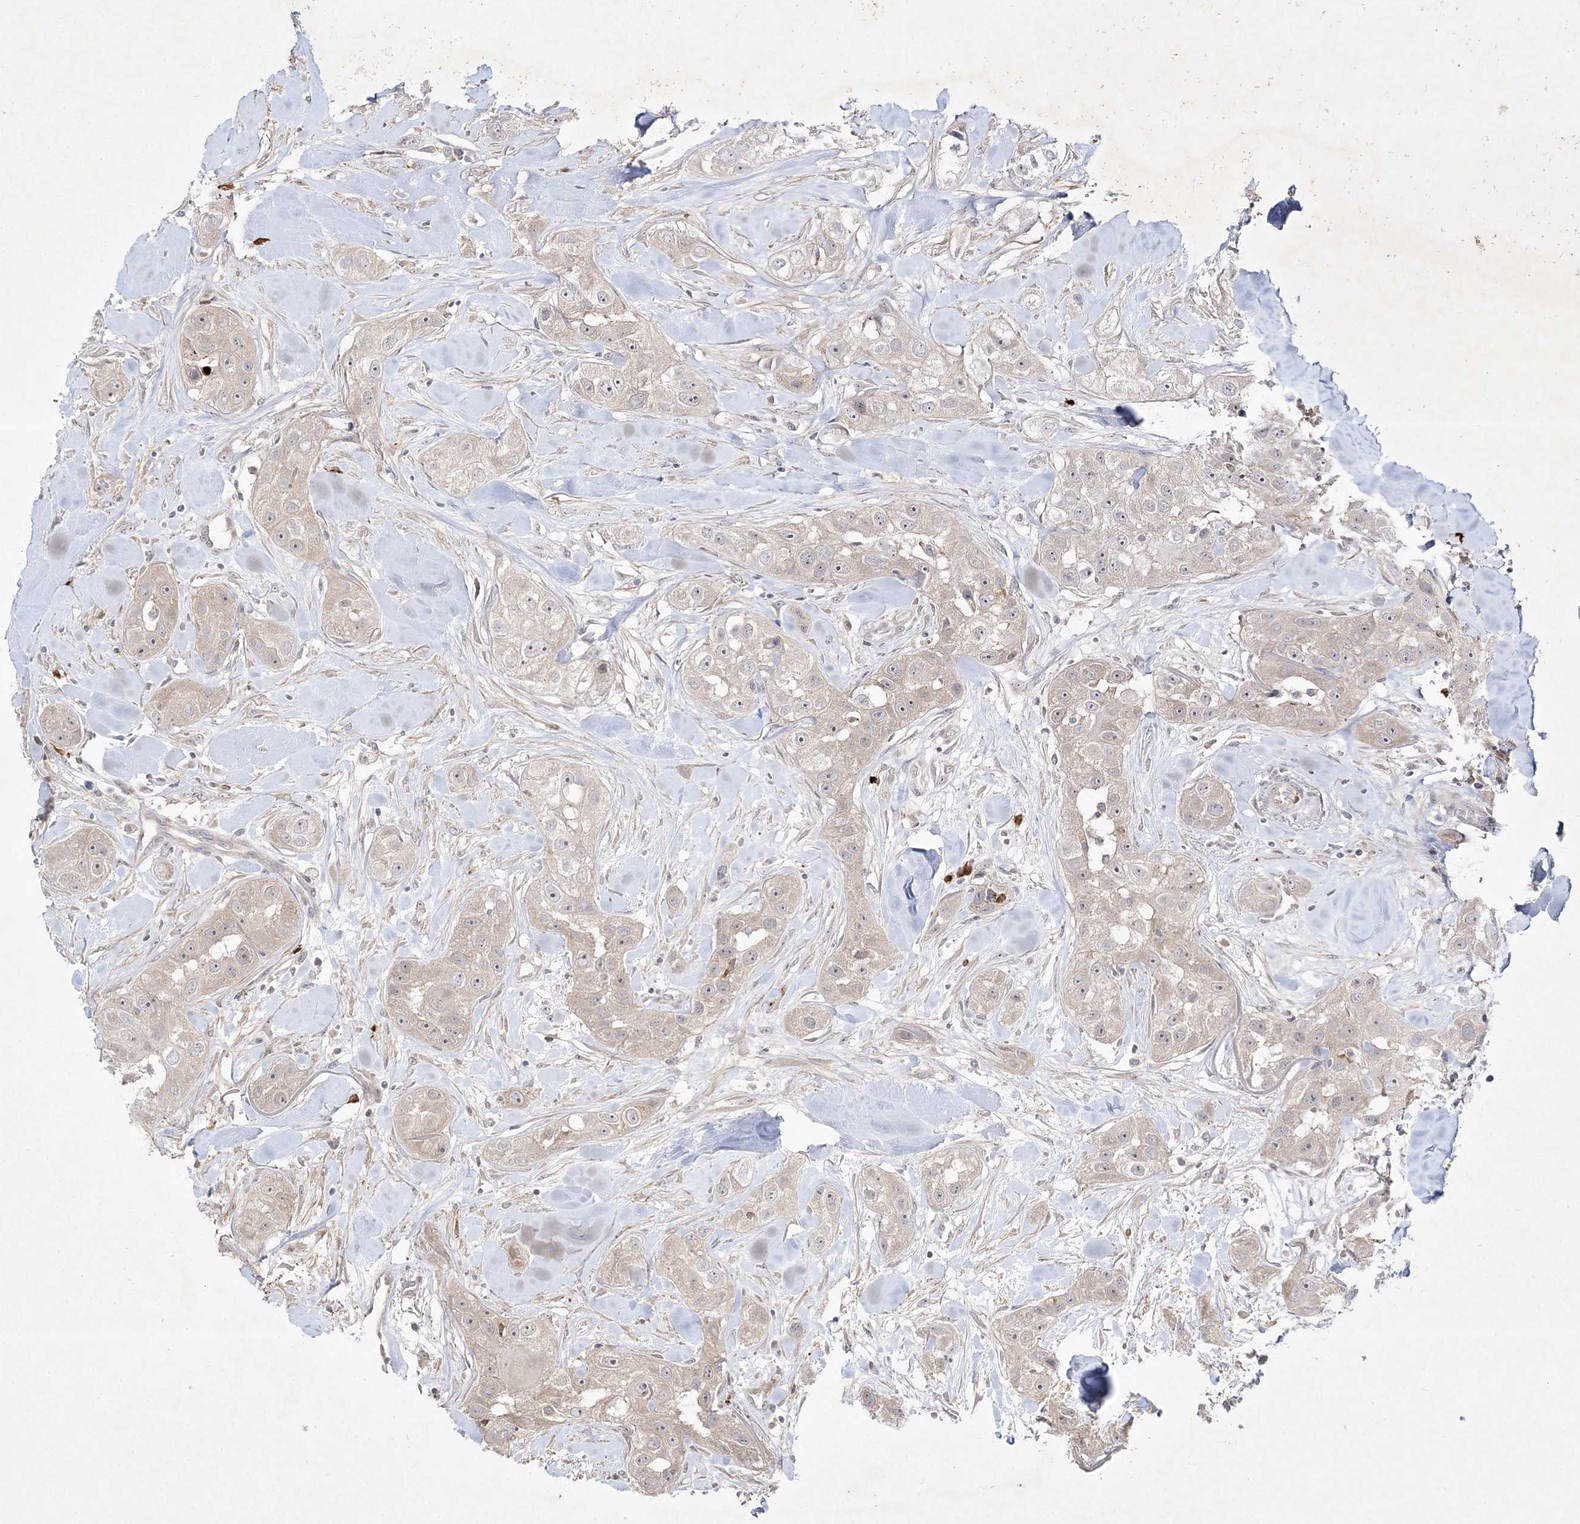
{"staining": {"intensity": "weak", "quantity": "<25%", "location": "cytoplasmic/membranous"}, "tissue": "head and neck cancer", "cell_type": "Tumor cells", "image_type": "cancer", "snomed": [{"axis": "morphology", "description": "Normal tissue, NOS"}, {"axis": "morphology", "description": "Squamous cell carcinoma, NOS"}, {"axis": "topography", "description": "Skeletal muscle"}, {"axis": "topography", "description": "Head-Neck"}], "caption": "The immunohistochemistry (IHC) image has no significant positivity in tumor cells of head and neck cancer tissue. Nuclei are stained in blue.", "gene": "CLNK", "patient": {"sex": "male", "age": 51}}